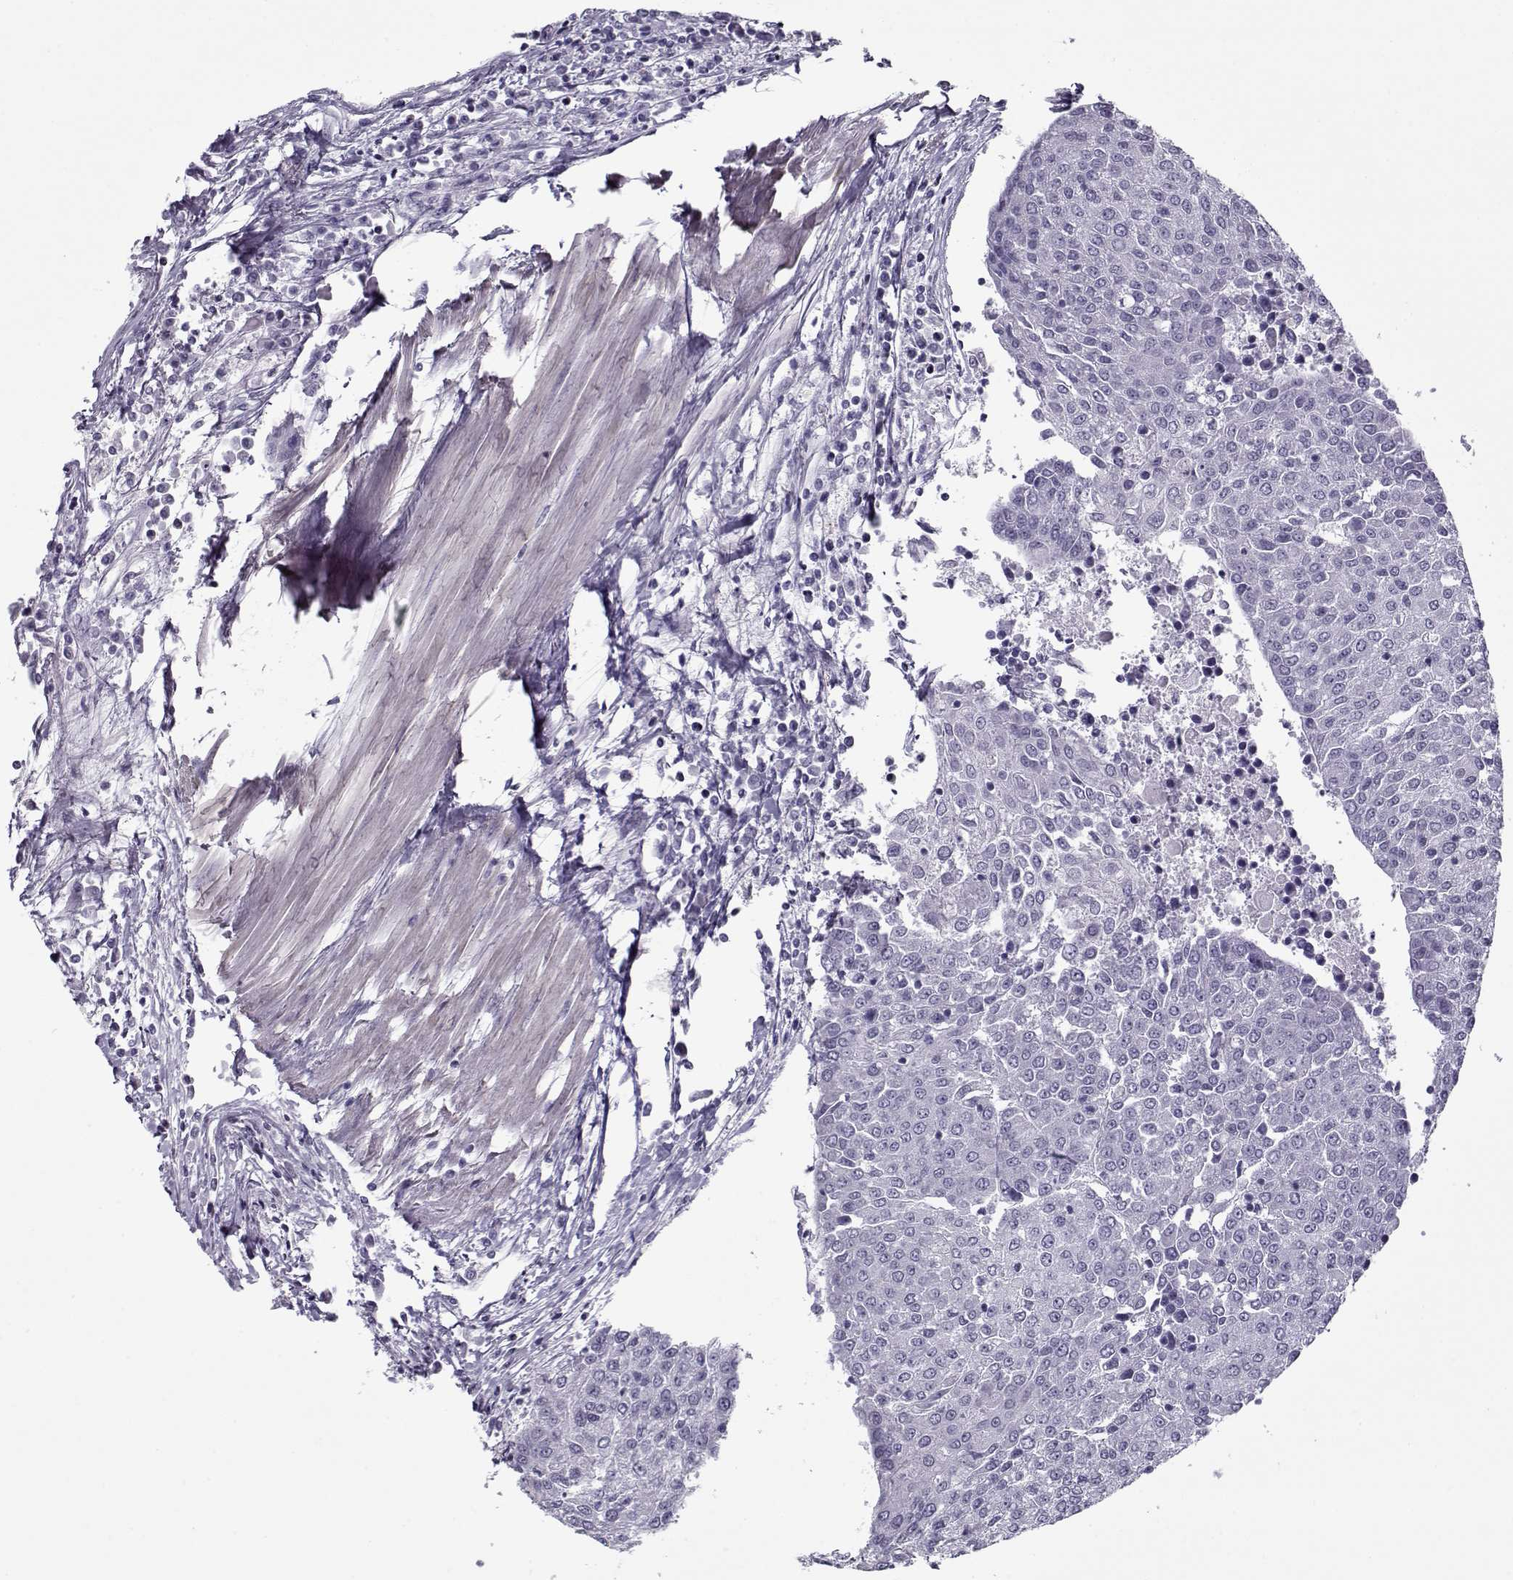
{"staining": {"intensity": "negative", "quantity": "none", "location": "none"}, "tissue": "urothelial cancer", "cell_type": "Tumor cells", "image_type": "cancer", "snomed": [{"axis": "morphology", "description": "Urothelial carcinoma, High grade"}, {"axis": "topography", "description": "Urinary bladder"}], "caption": "Immunohistochemistry photomicrograph of neoplastic tissue: urothelial cancer stained with DAB displays no significant protein staining in tumor cells.", "gene": "CIBAR1", "patient": {"sex": "female", "age": 85}}